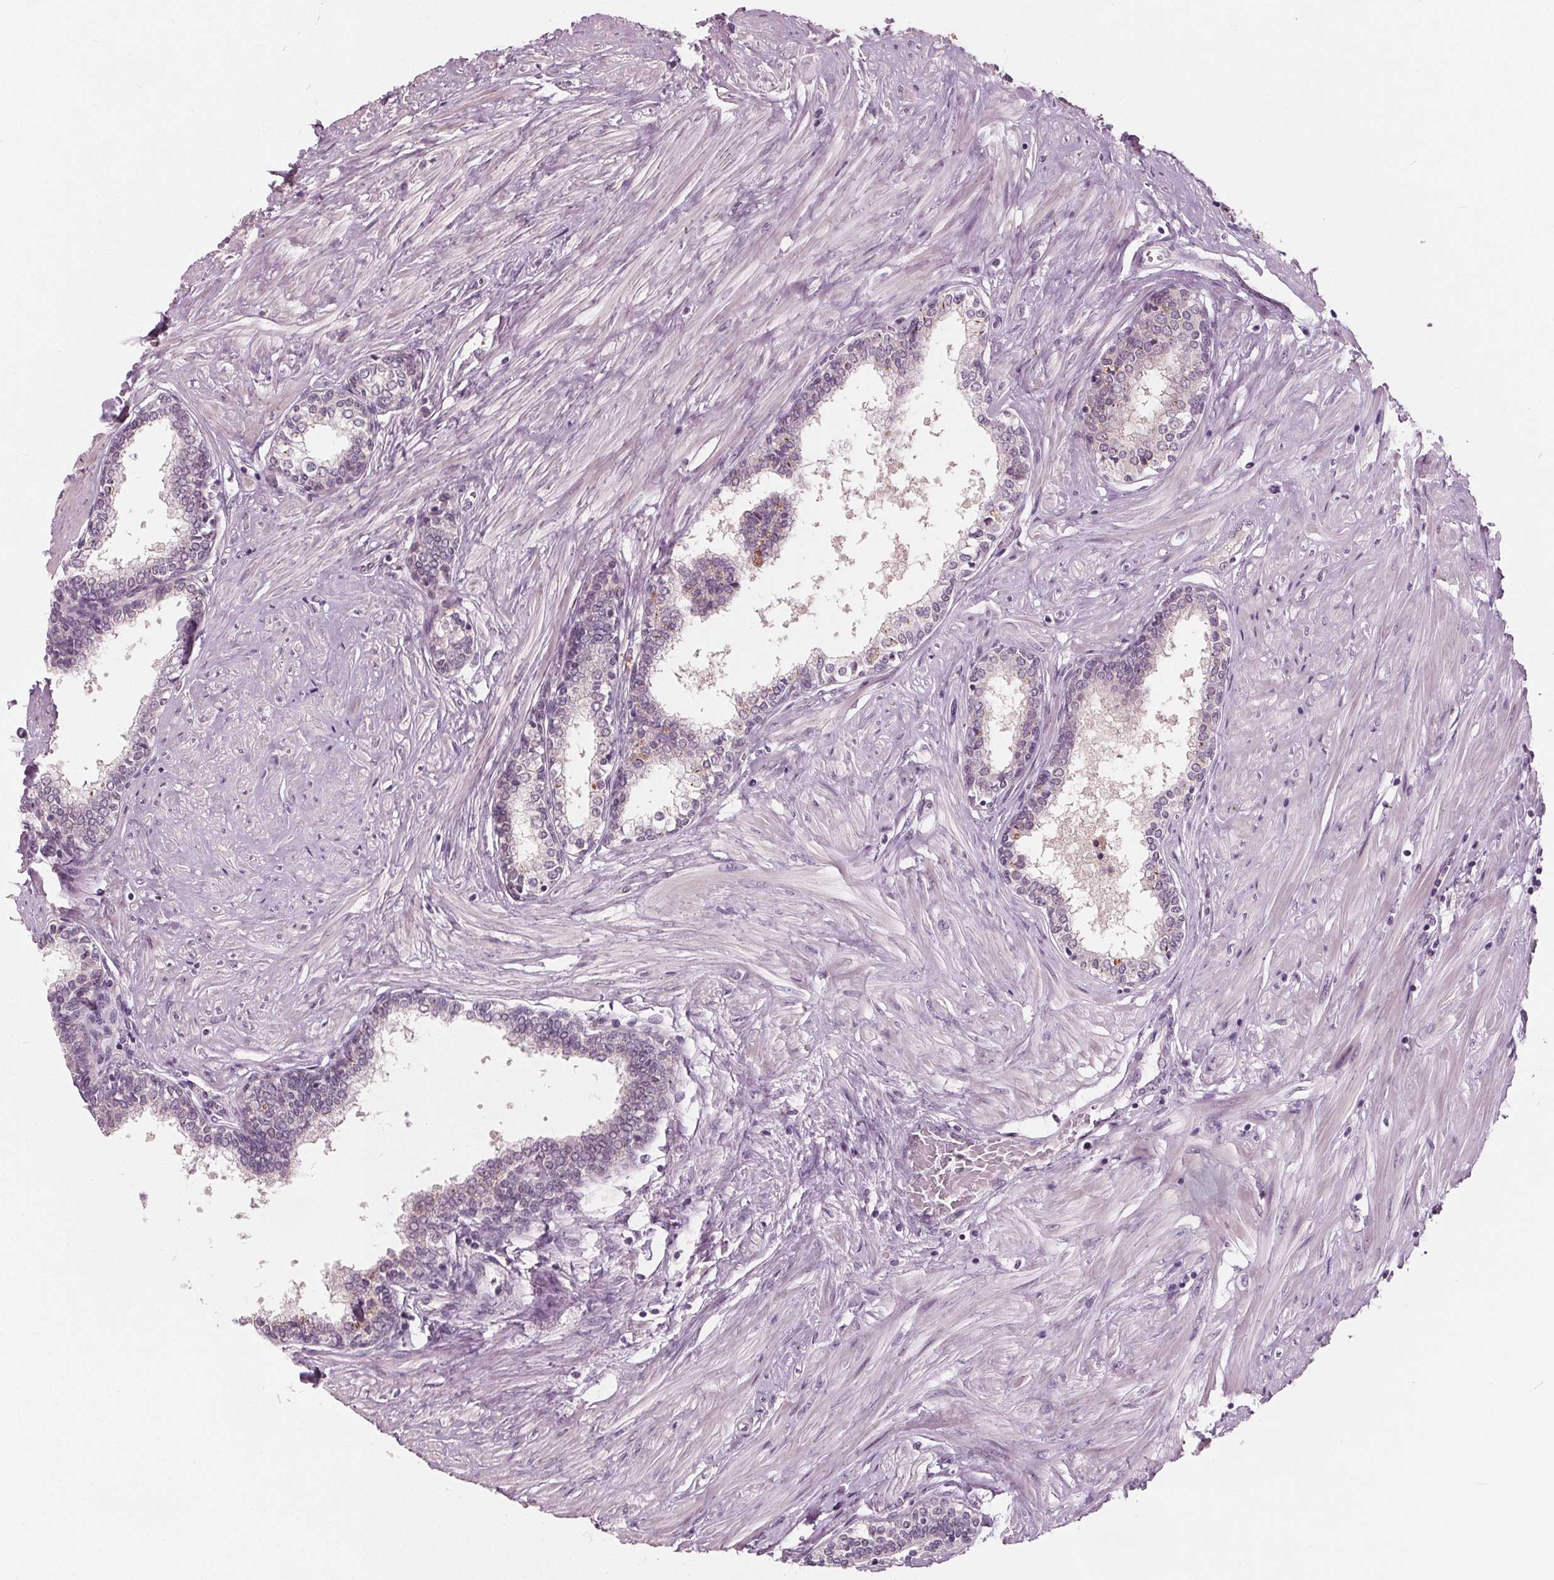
{"staining": {"intensity": "negative", "quantity": "none", "location": "none"}, "tissue": "prostate", "cell_type": "Glandular cells", "image_type": "normal", "snomed": [{"axis": "morphology", "description": "Normal tissue, NOS"}, {"axis": "topography", "description": "Prostate"}], "caption": "This is an immunohistochemistry photomicrograph of benign human prostate. There is no positivity in glandular cells.", "gene": "TKFC", "patient": {"sex": "male", "age": 55}}